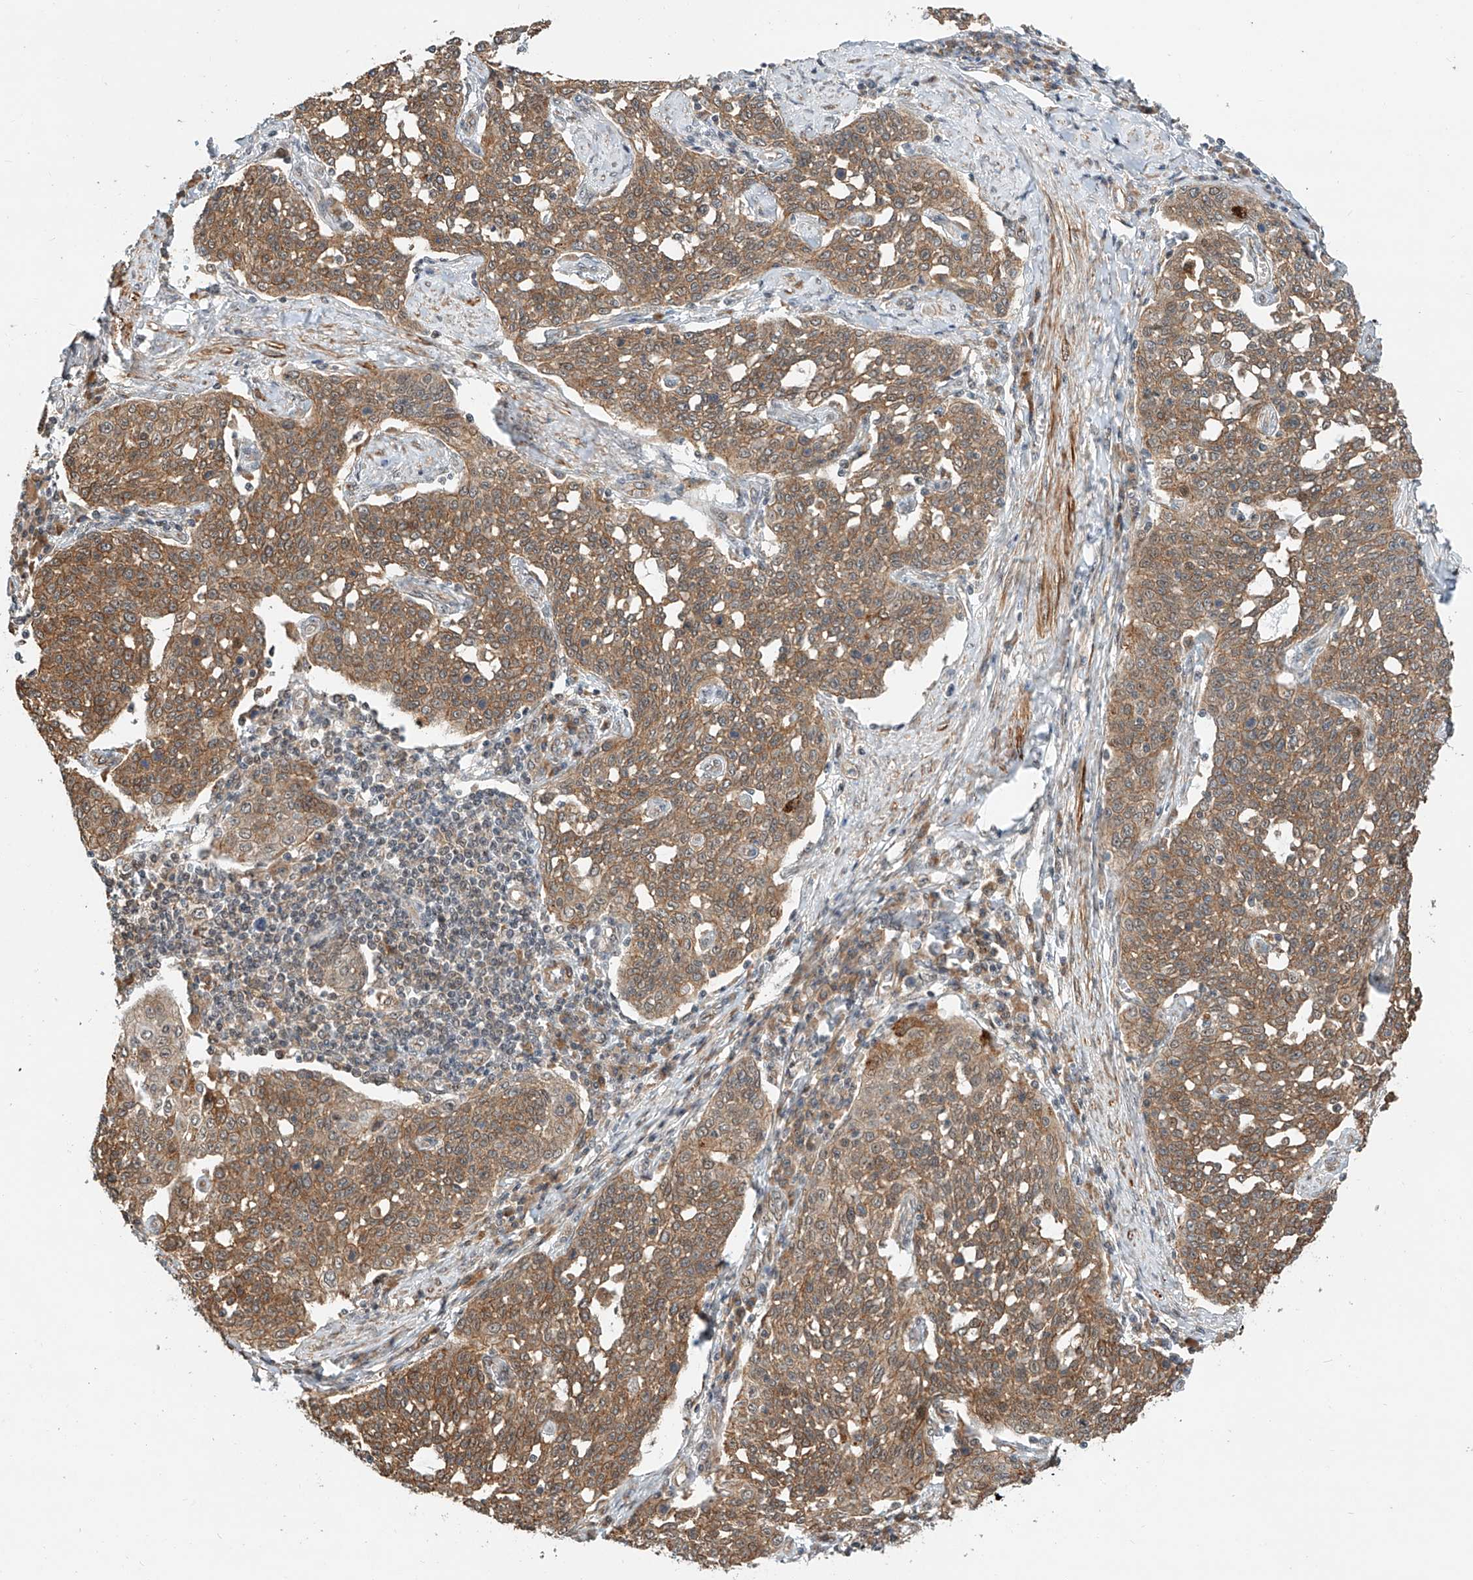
{"staining": {"intensity": "moderate", "quantity": ">75%", "location": "cytoplasmic/membranous"}, "tissue": "cervical cancer", "cell_type": "Tumor cells", "image_type": "cancer", "snomed": [{"axis": "morphology", "description": "Squamous cell carcinoma, NOS"}, {"axis": "topography", "description": "Cervix"}], "caption": "Immunohistochemical staining of cervical cancer exhibits moderate cytoplasmic/membranous protein staining in approximately >75% of tumor cells.", "gene": "CPAMD8", "patient": {"sex": "female", "age": 34}}